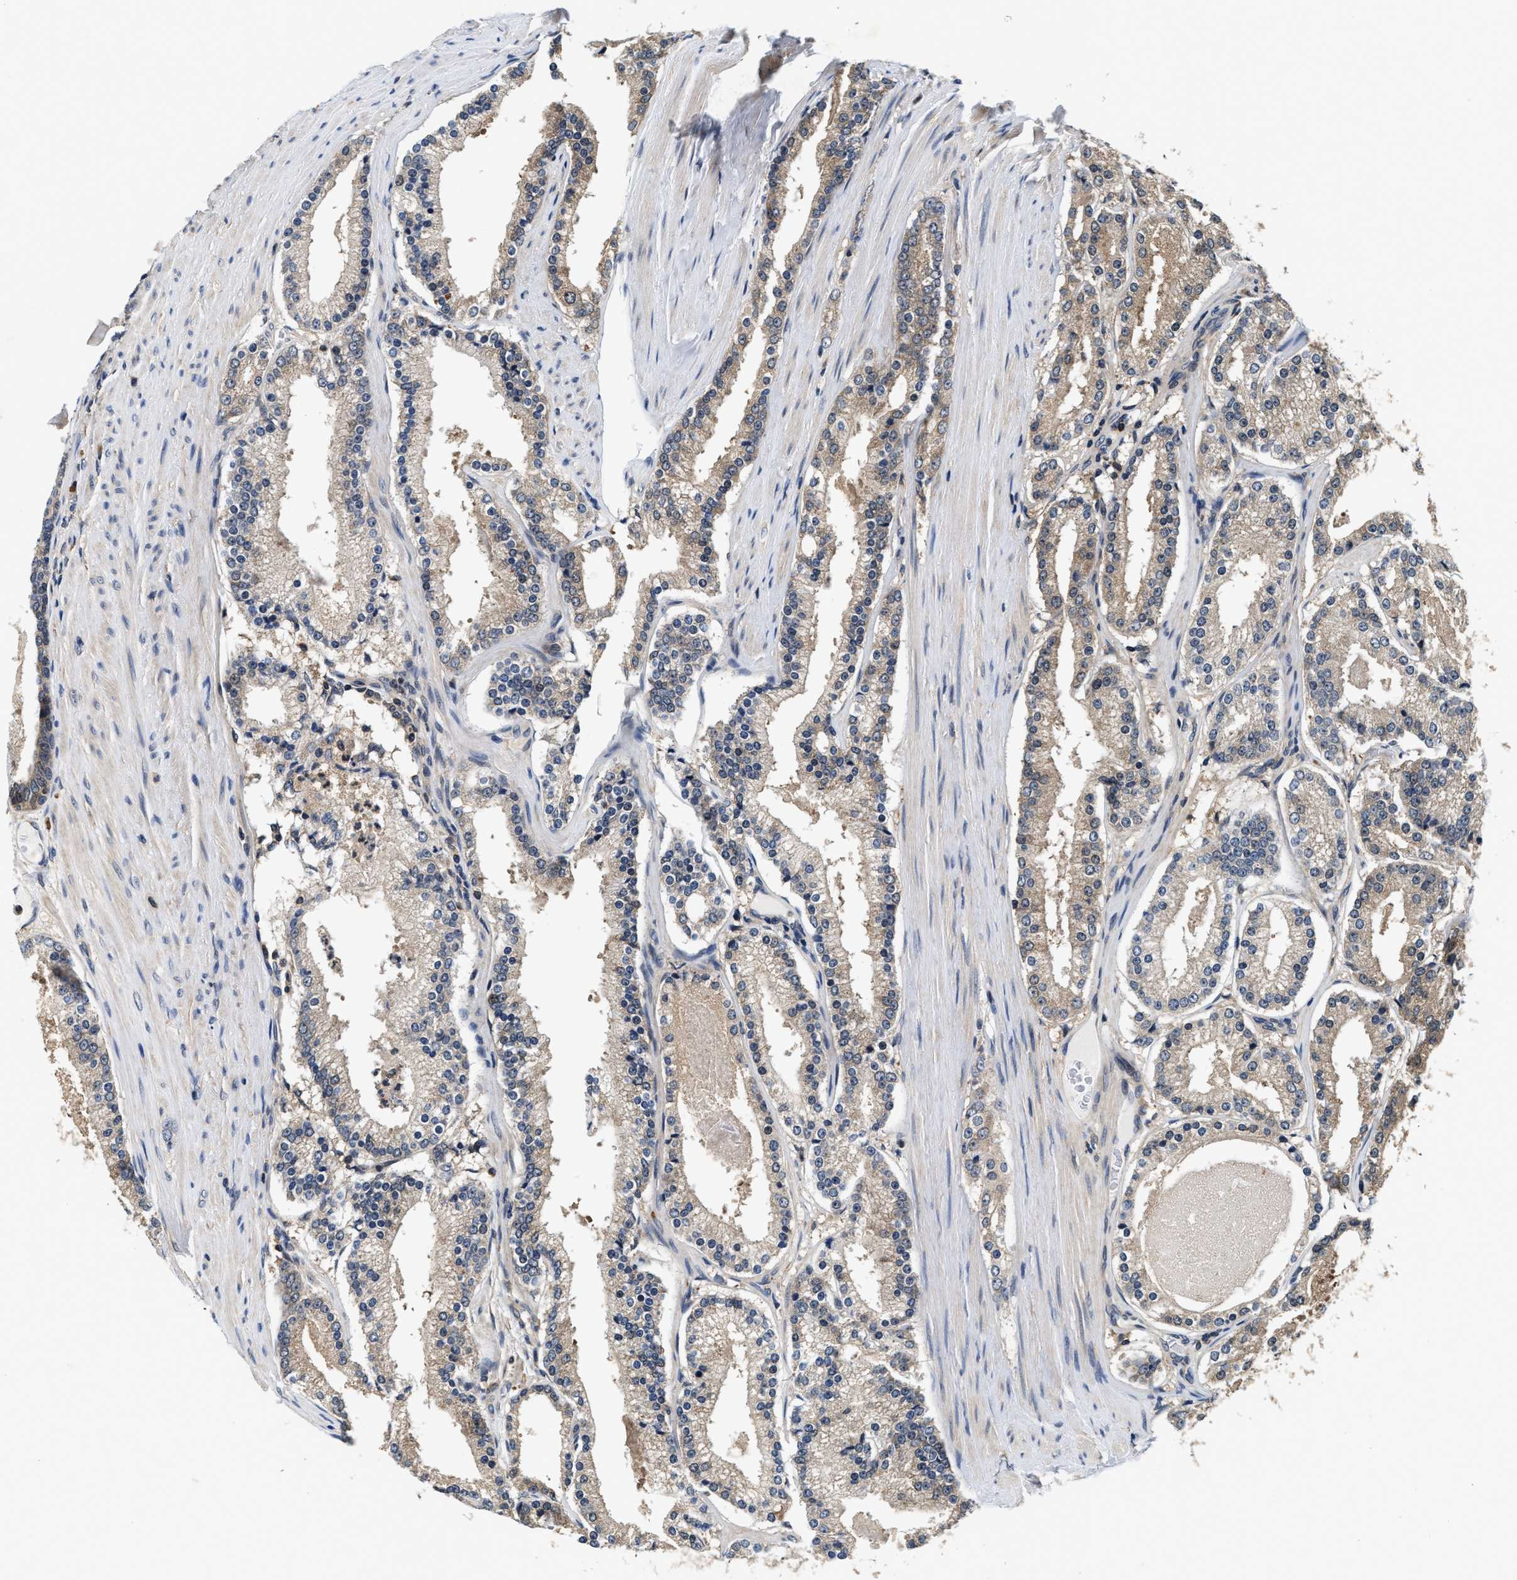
{"staining": {"intensity": "weak", "quantity": ">75%", "location": "cytoplasmic/membranous"}, "tissue": "prostate cancer", "cell_type": "Tumor cells", "image_type": "cancer", "snomed": [{"axis": "morphology", "description": "Adenocarcinoma, Low grade"}, {"axis": "topography", "description": "Prostate"}], "caption": "Human prostate cancer stained with a brown dye shows weak cytoplasmic/membranous positive positivity in about >75% of tumor cells.", "gene": "PHPT1", "patient": {"sex": "male", "age": 70}}